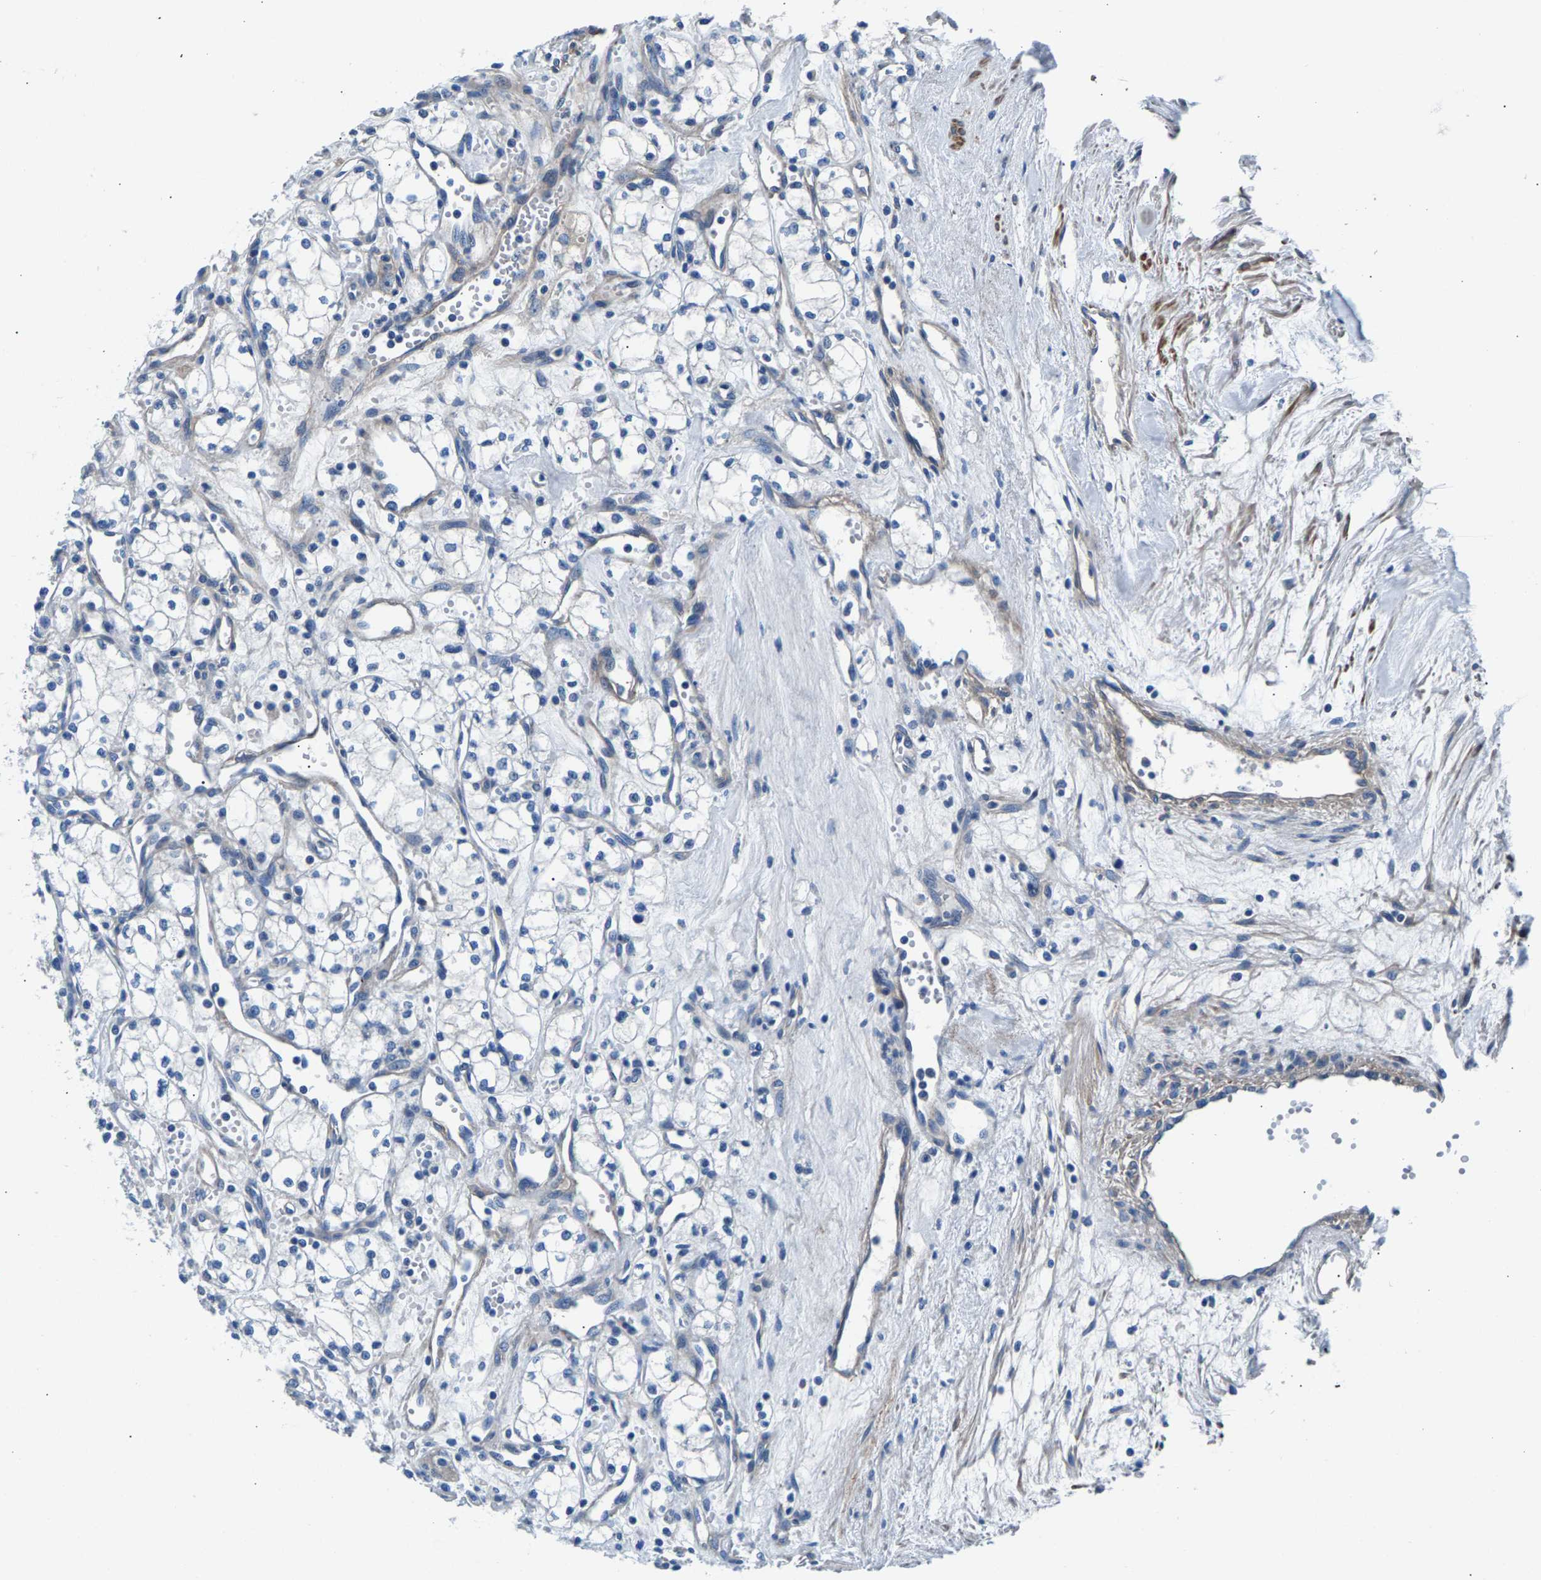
{"staining": {"intensity": "negative", "quantity": "none", "location": "none"}, "tissue": "renal cancer", "cell_type": "Tumor cells", "image_type": "cancer", "snomed": [{"axis": "morphology", "description": "Adenocarcinoma, NOS"}, {"axis": "topography", "description": "Kidney"}], "caption": "DAB (3,3'-diaminobenzidine) immunohistochemical staining of renal adenocarcinoma demonstrates no significant expression in tumor cells. (Stains: DAB (3,3'-diaminobenzidine) IHC with hematoxylin counter stain, Microscopy: brightfield microscopy at high magnification).", "gene": "CDRT4", "patient": {"sex": "male", "age": 59}}